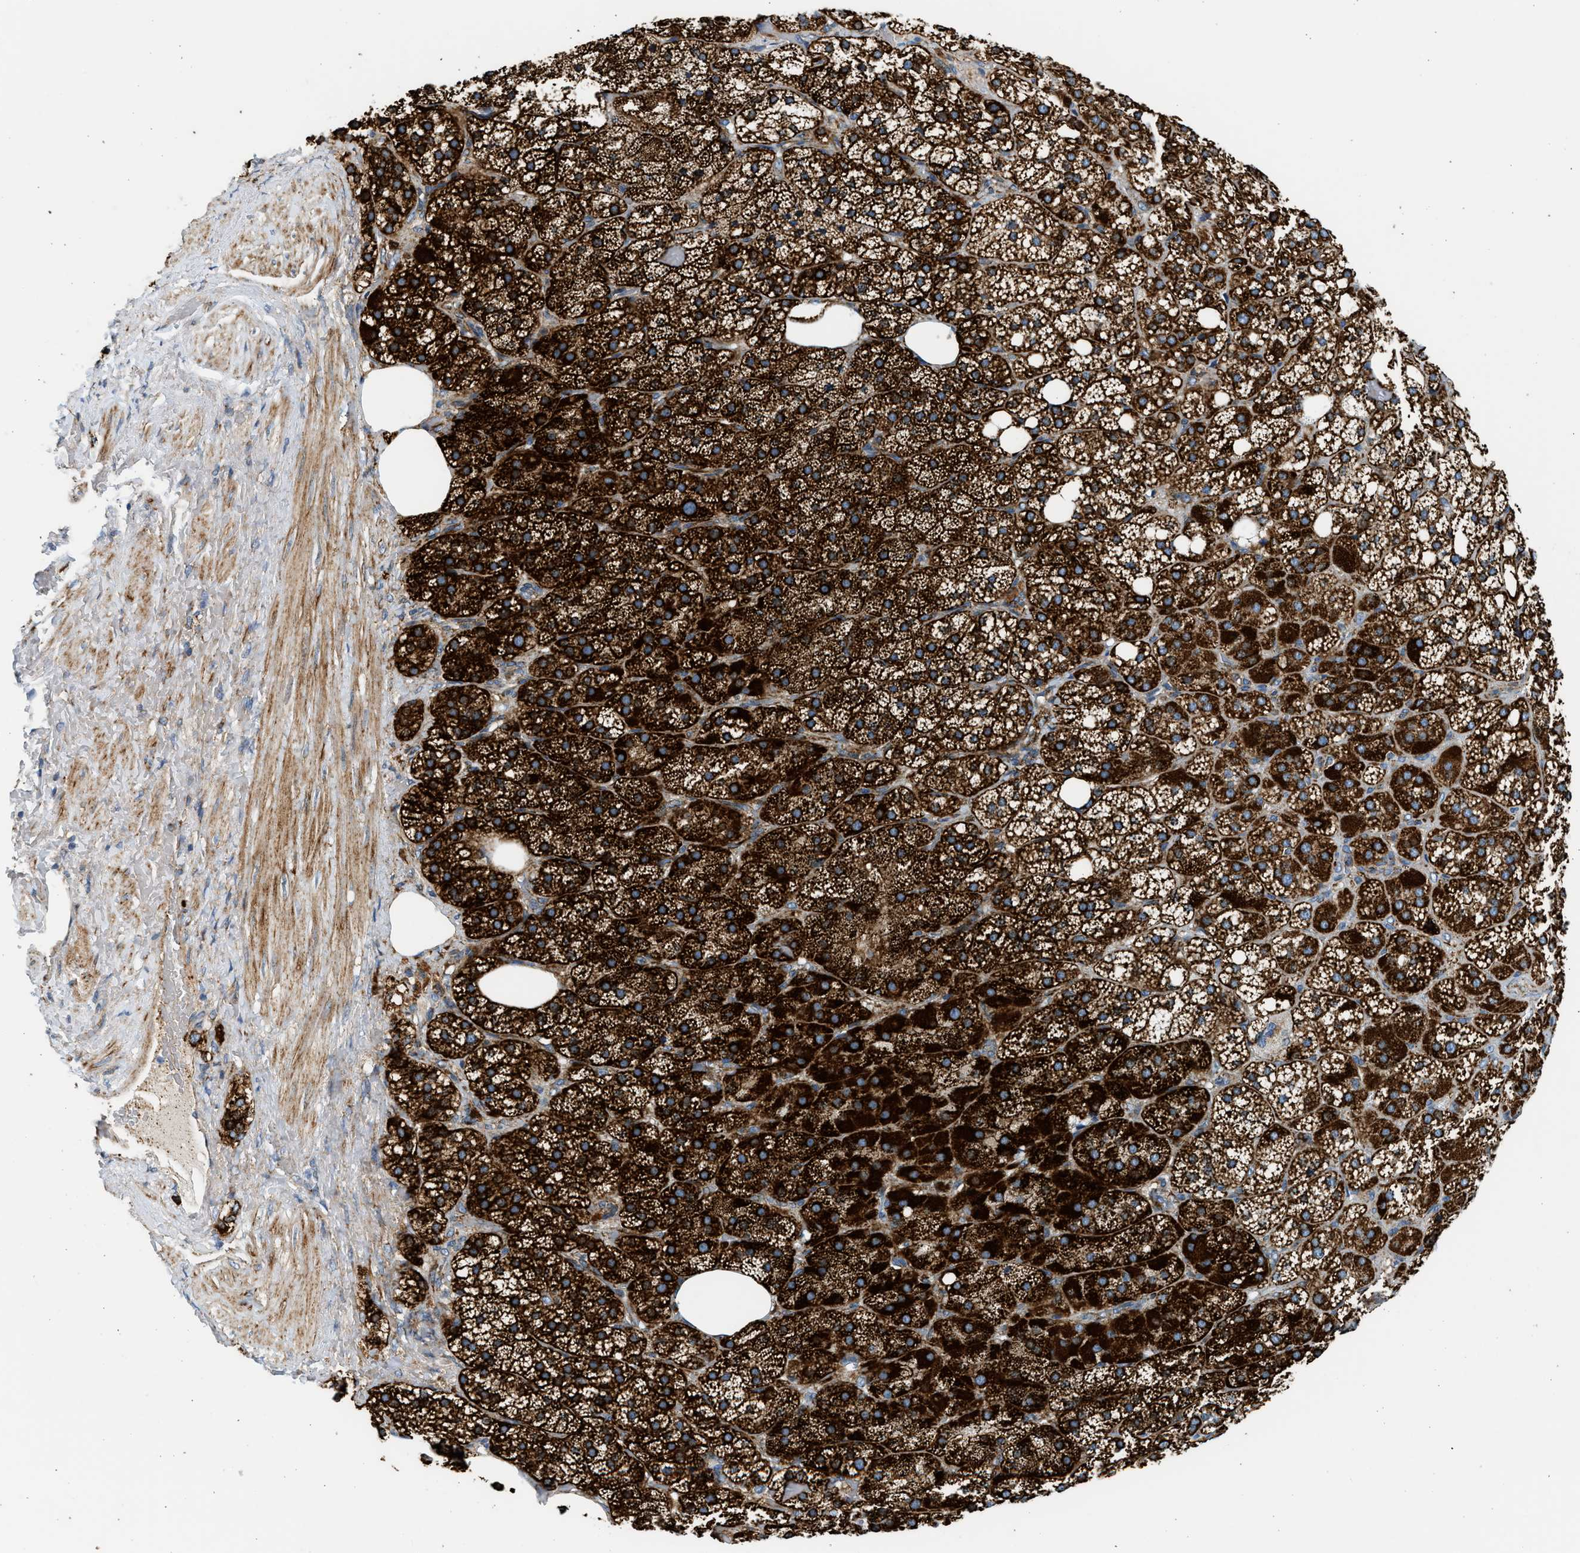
{"staining": {"intensity": "strong", "quantity": ">75%", "location": "cytoplasmic/membranous"}, "tissue": "adrenal gland", "cell_type": "Glandular cells", "image_type": "normal", "snomed": [{"axis": "morphology", "description": "Normal tissue, NOS"}, {"axis": "topography", "description": "Adrenal gland"}], "caption": "A high-resolution micrograph shows immunohistochemistry (IHC) staining of unremarkable adrenal gland, which exhibits strong cytoplasmic/membranous expression in approximately >75% of glandular cells.", "gene": "KCNMB3", "patient": {"sex": "female", "age": 59}}